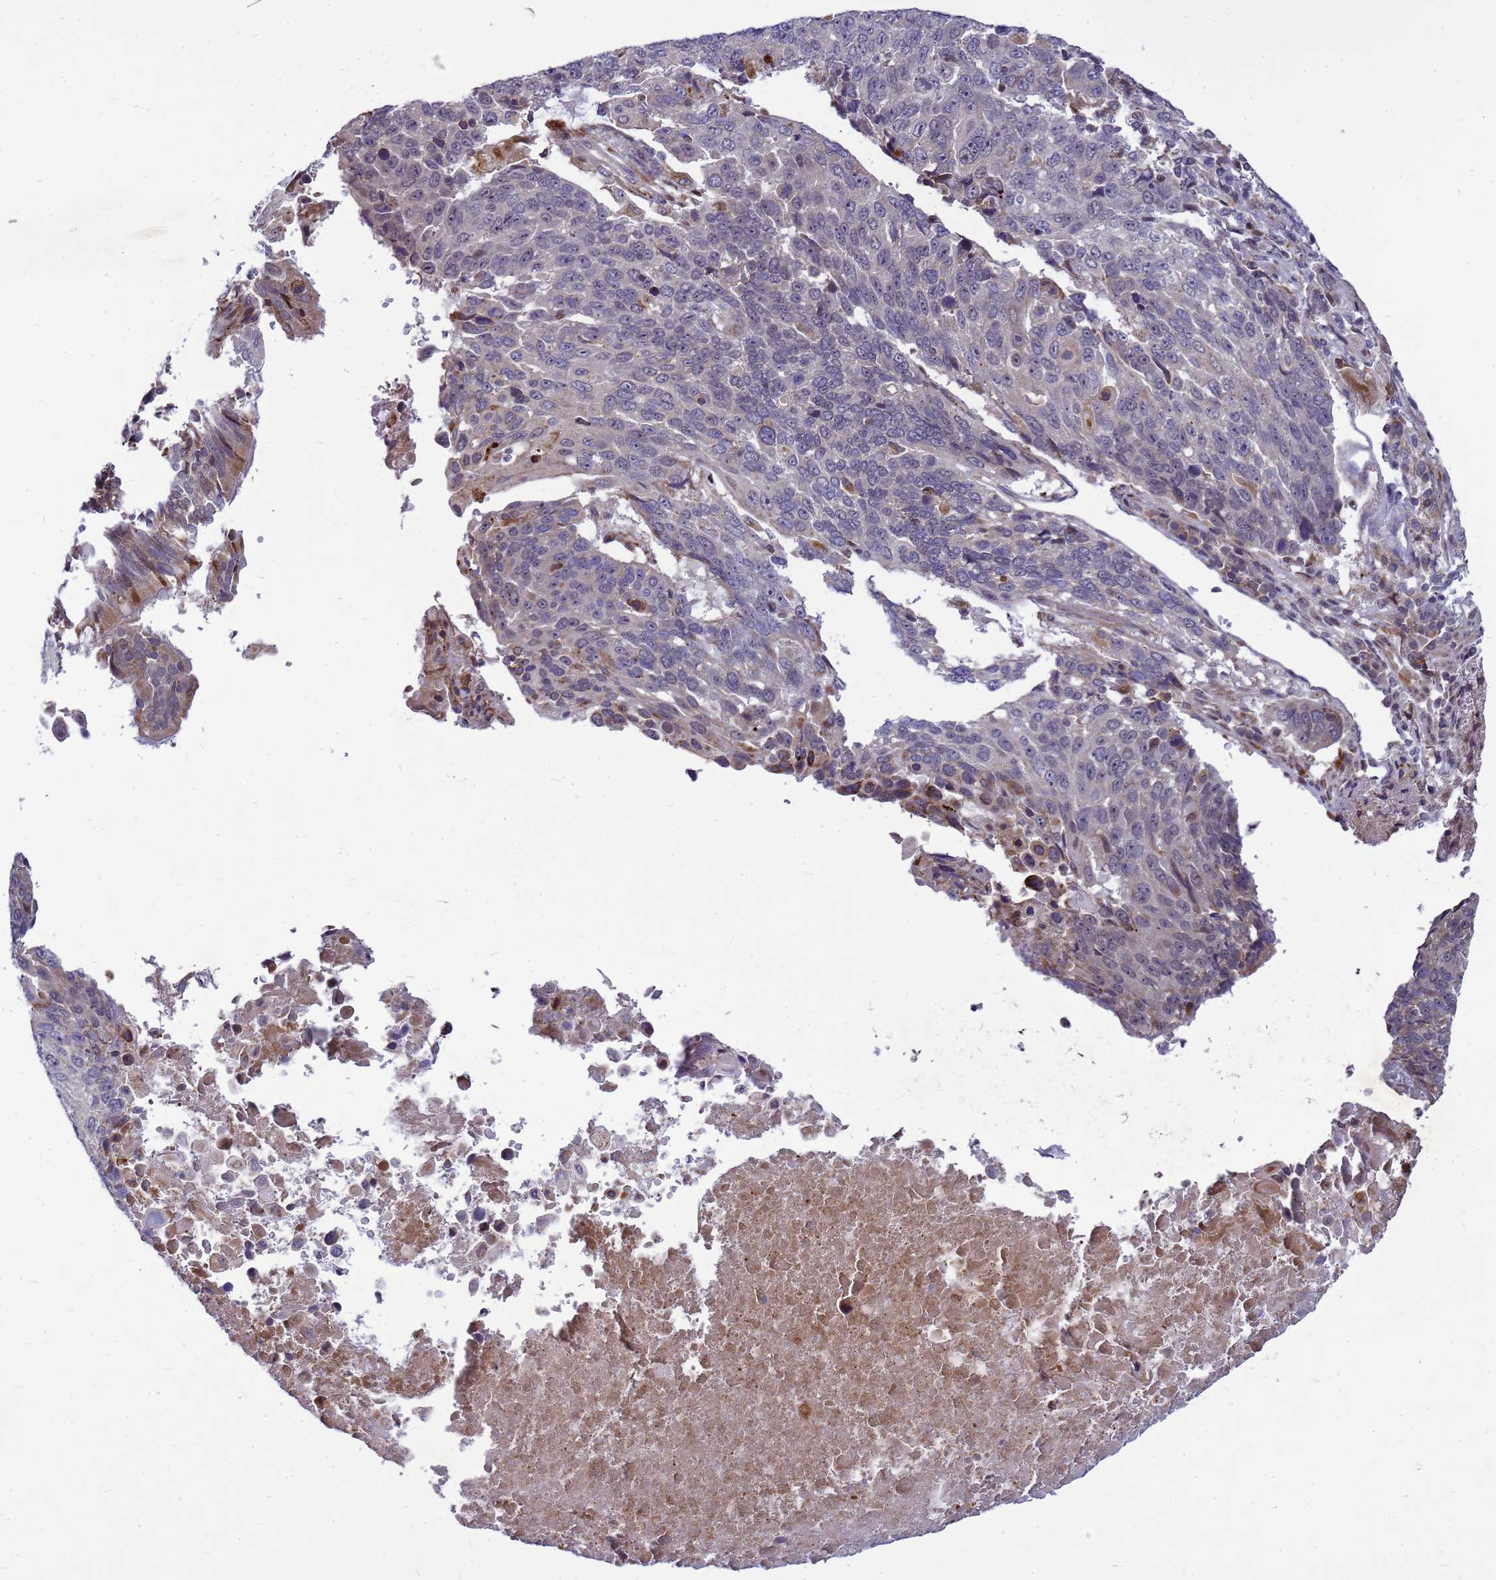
{"staining": {"intensity": "weak", "quantity": "<25%", "location": "cytoplasmic/membranous"}, "tissue": "lung cancer", "cell_type": "Tumor cells", "image_type": "cancer", "snomed": [{"axis": "morphology", "description": "Squamous cell carcinoma, NOS"}, {"axis": "topography", "description": "Lung"}], "caption": "A high-resolution micrograph shows IHC staining of lung squamous cell carcinoma, which displays no significant expression in tumor cells.", "gene": "C12orf43", "patient": {"sex": "male", "age": 66}}